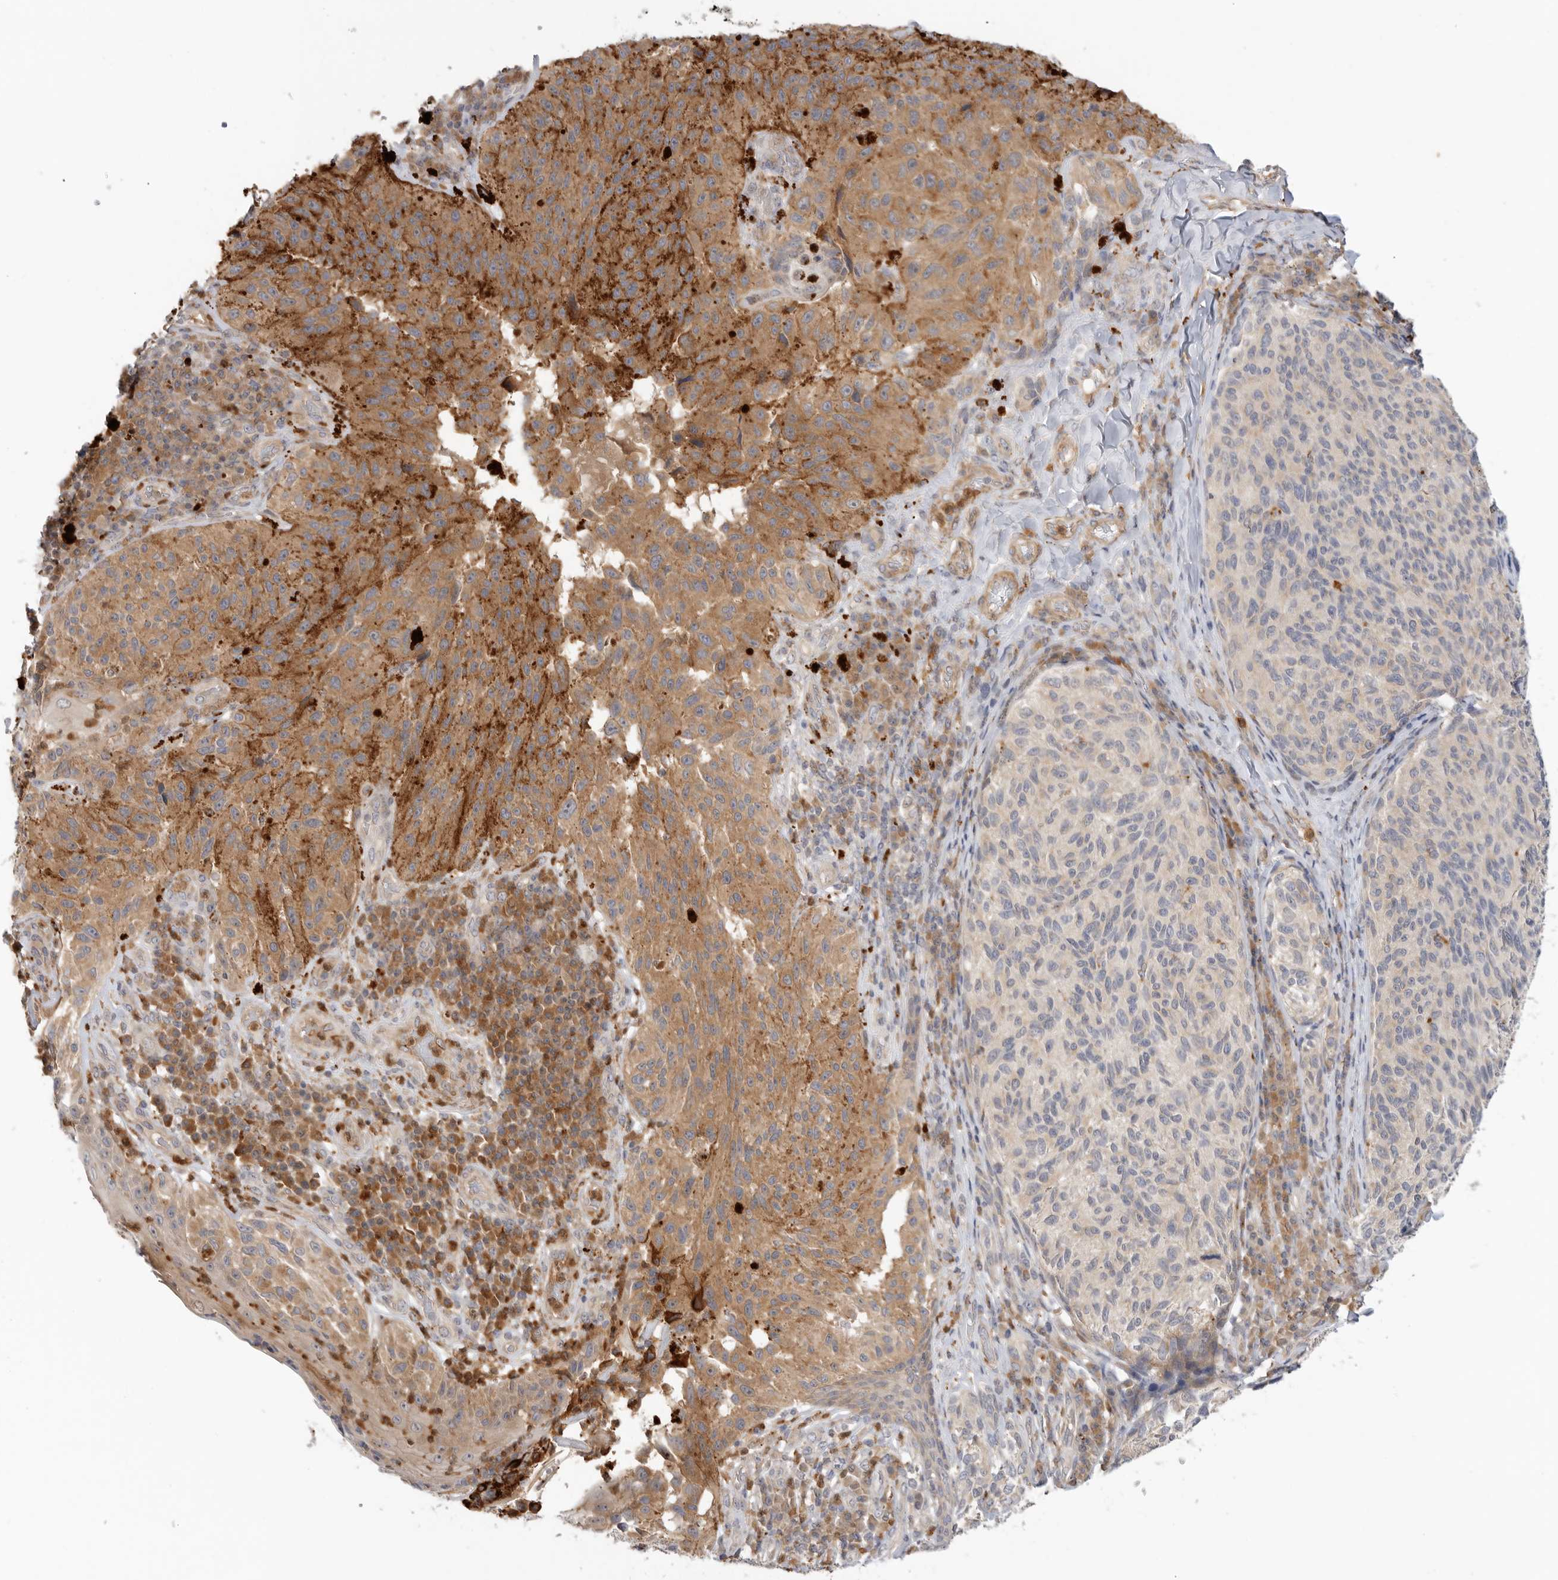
{"staining": {"intensity": "weak", "quantity": ">75%", "location": "cytoplasmic/membranous"}, "tissue": "melanoma", "cell_type": "Tumor cells", "image_type": "cancer", "snomed": [{"axis": "morphology", "description": "Malignant melanoma, NOS"}, {"axis": "topography", "description": "Skin"}], "caption": "IHC image of malignant melanoma stained for a protein (brown), which displays low levels of weak cytoplasmic/membranous expression in approximately >75% of tumor cells.", "gene": "GNE", "patient": {"sex": "female", "age": 73}}